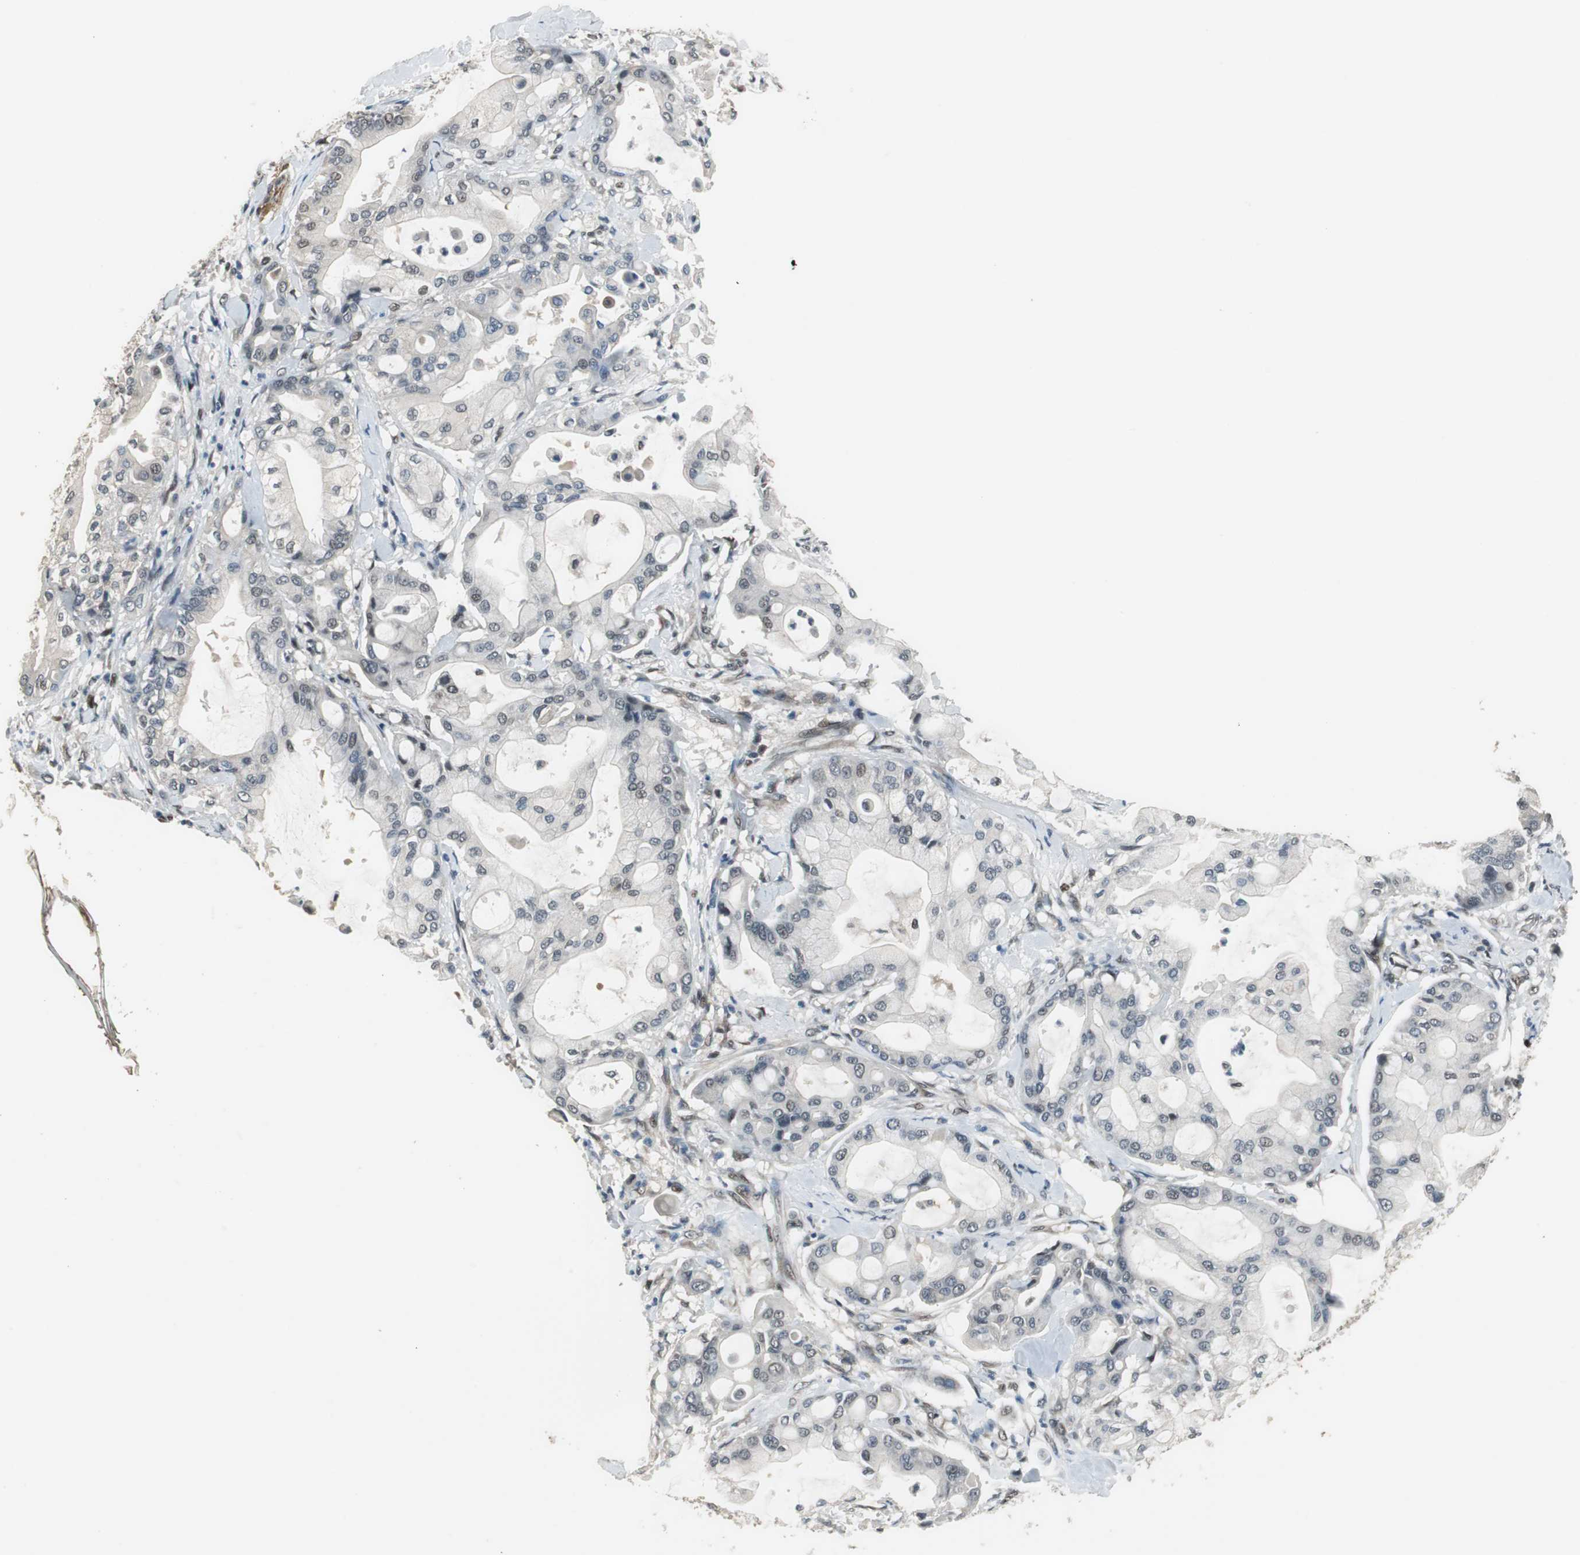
{"staining": {"intensity": "negative", "quantity": "none", "location": "none"}, "tissue": "pancreatic cancer", "cell_type": "Tumor cells", "image_type": "cancer", "snomed": [{"axis": "morphology", "description": "Adenocarcinoma, NOS"}, {"axis": "morphology", "description": "Adenocarcinoma, metastatic, NOS"}, {"axis": "topography", "description": "Lymph node"}, {"axis": "topography", "description": "Pancreas"}, {"axis": "topography", "description": "Duodenum"}], "caption": "IHC of pancreatic cancer reveals no positivity in tumor cells. (Immunohistochemistry, brightfield microscopy, high magnification).", "gene": "MAFB", "patient": {"sex": "female", "age": 64}}